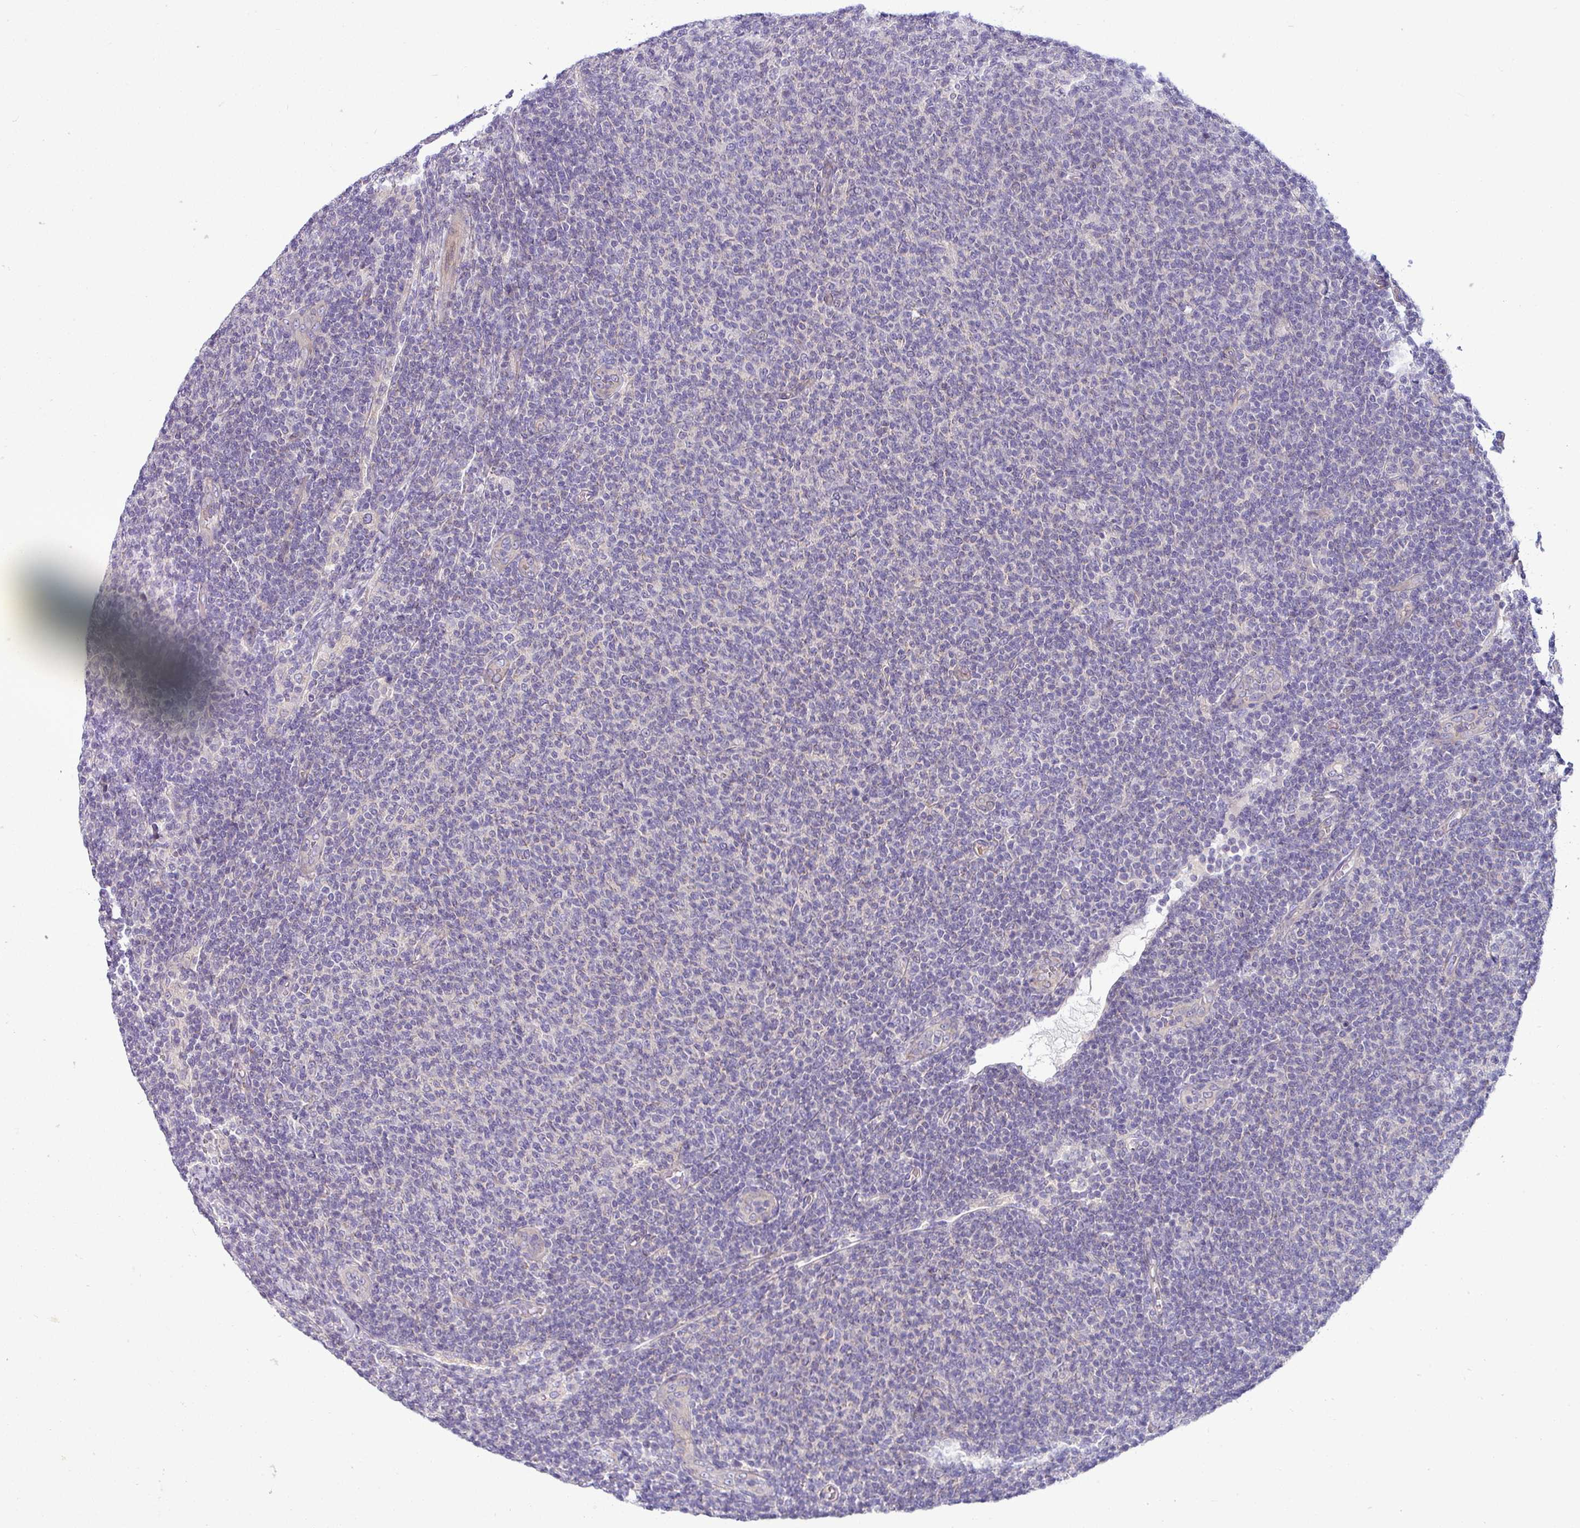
{"staining": {"intensity": "negative", "quantity": "none", "location": "none"}, "tissue": "lymphoma", "cell_type": "Tumor cells", "image_type": "cancer", "snomed": [{"axis": "morphology", "description": "Malignant lymphoma, non-Hodgkin's type, Low grade"}, {"axis": "topography", "description": "Lymph node"}], "caption": "Tumor cells are negative for brown protein staining in low-grade malignant lymphoma, non-Hodgkin's type. (DAB (3,3'-diaminobenzidine) immunohistochemistry (IHC), high magnification).", "gene": "ACAP3", "patient": {"sex": "male", "age": 66}}